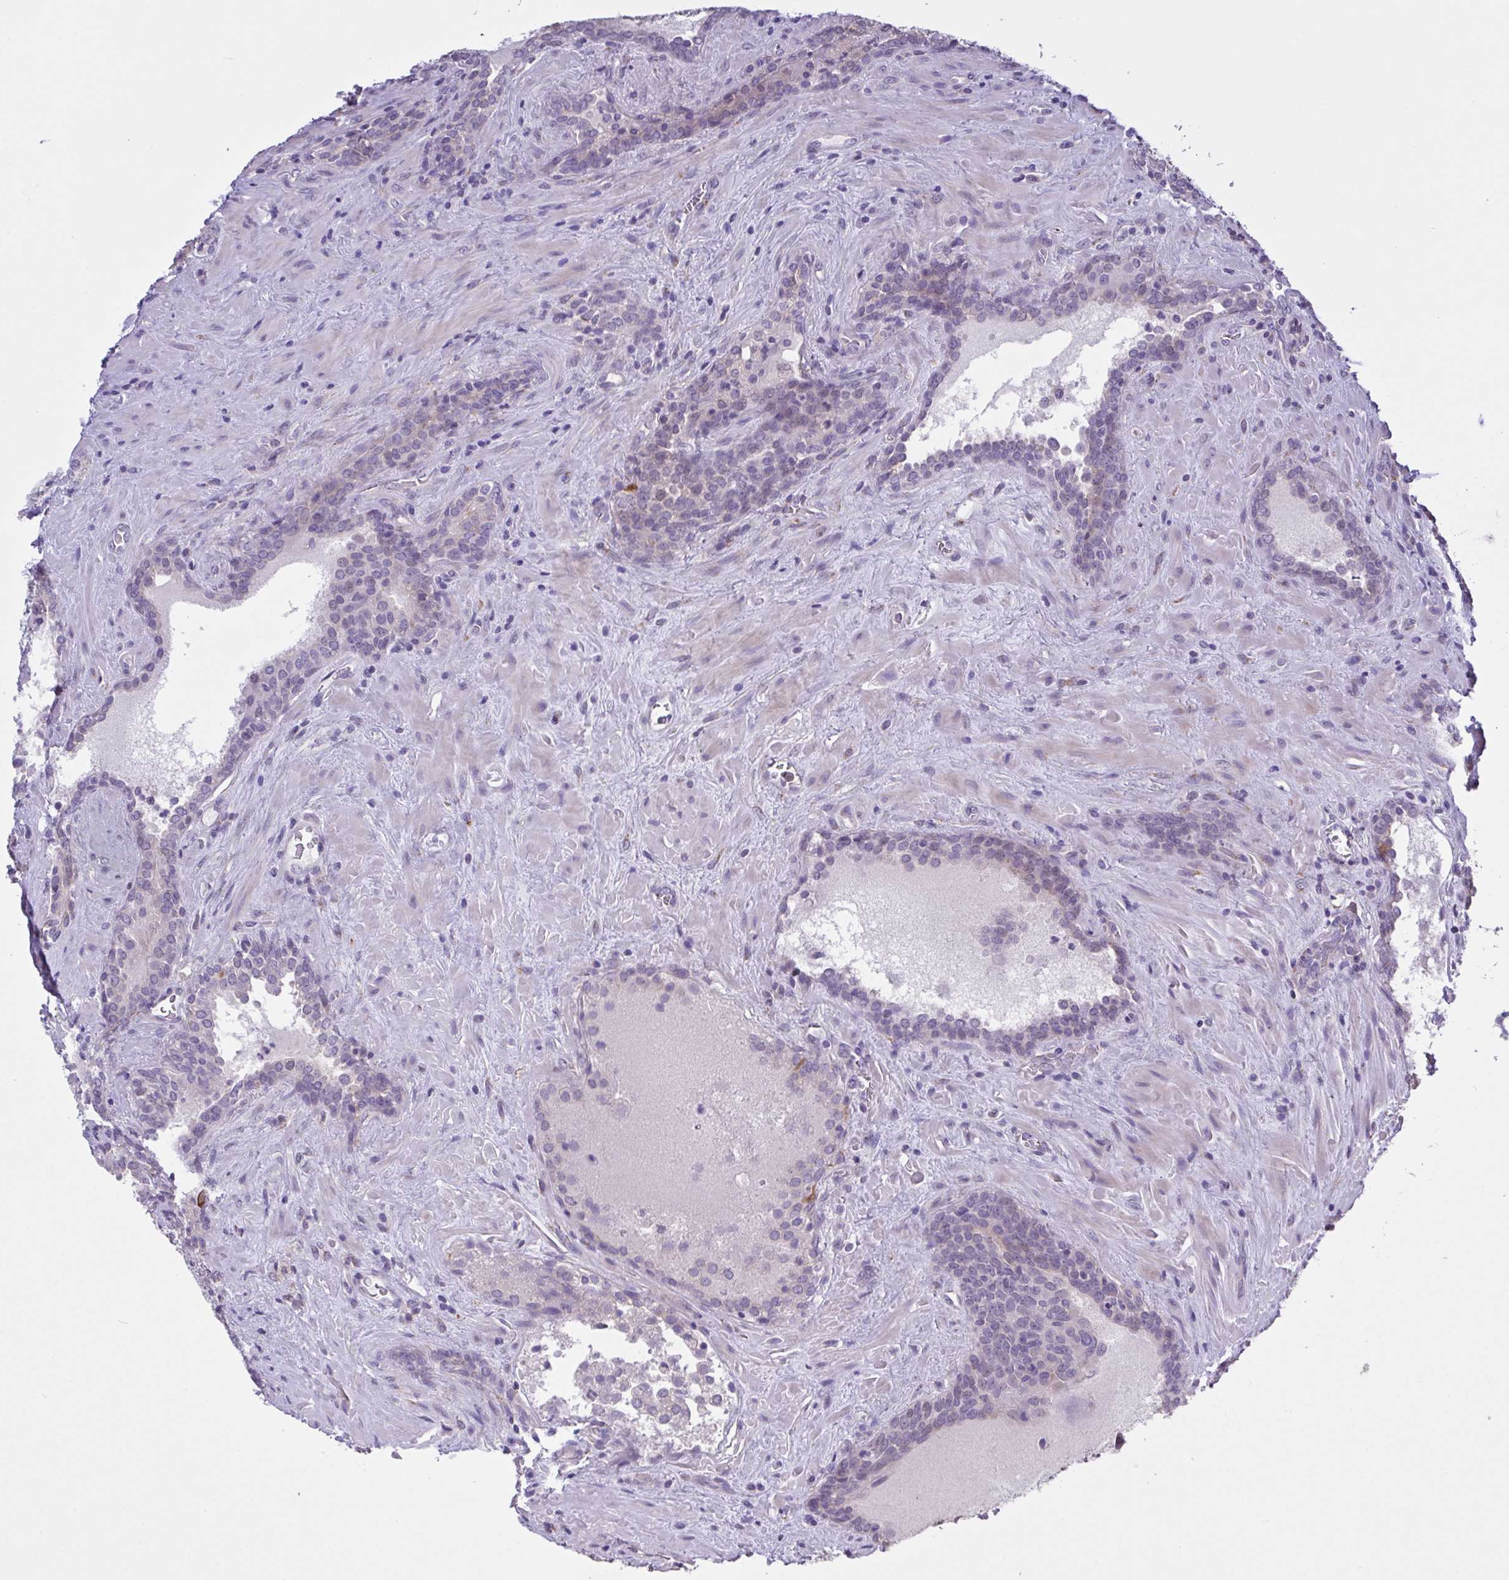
{"staining": {"intensity": "negative", "quantity": "none", "location": "none"}, "tissue": "prostate cancer", "cell_type": "Tumor cells", "image_type": "cancer", "snomed": [{"axis": "morphology", "description": "Adenocarcinoma, Low grade"}, {"axis": "topography", "description": "Prostate"}], "caption": "Tumor cells are negative for protein expression in human prostate adenocarcinoma (low-grade).", "gene": "MRGPRX2", "patient": {"sex": "male", "age": 62}}